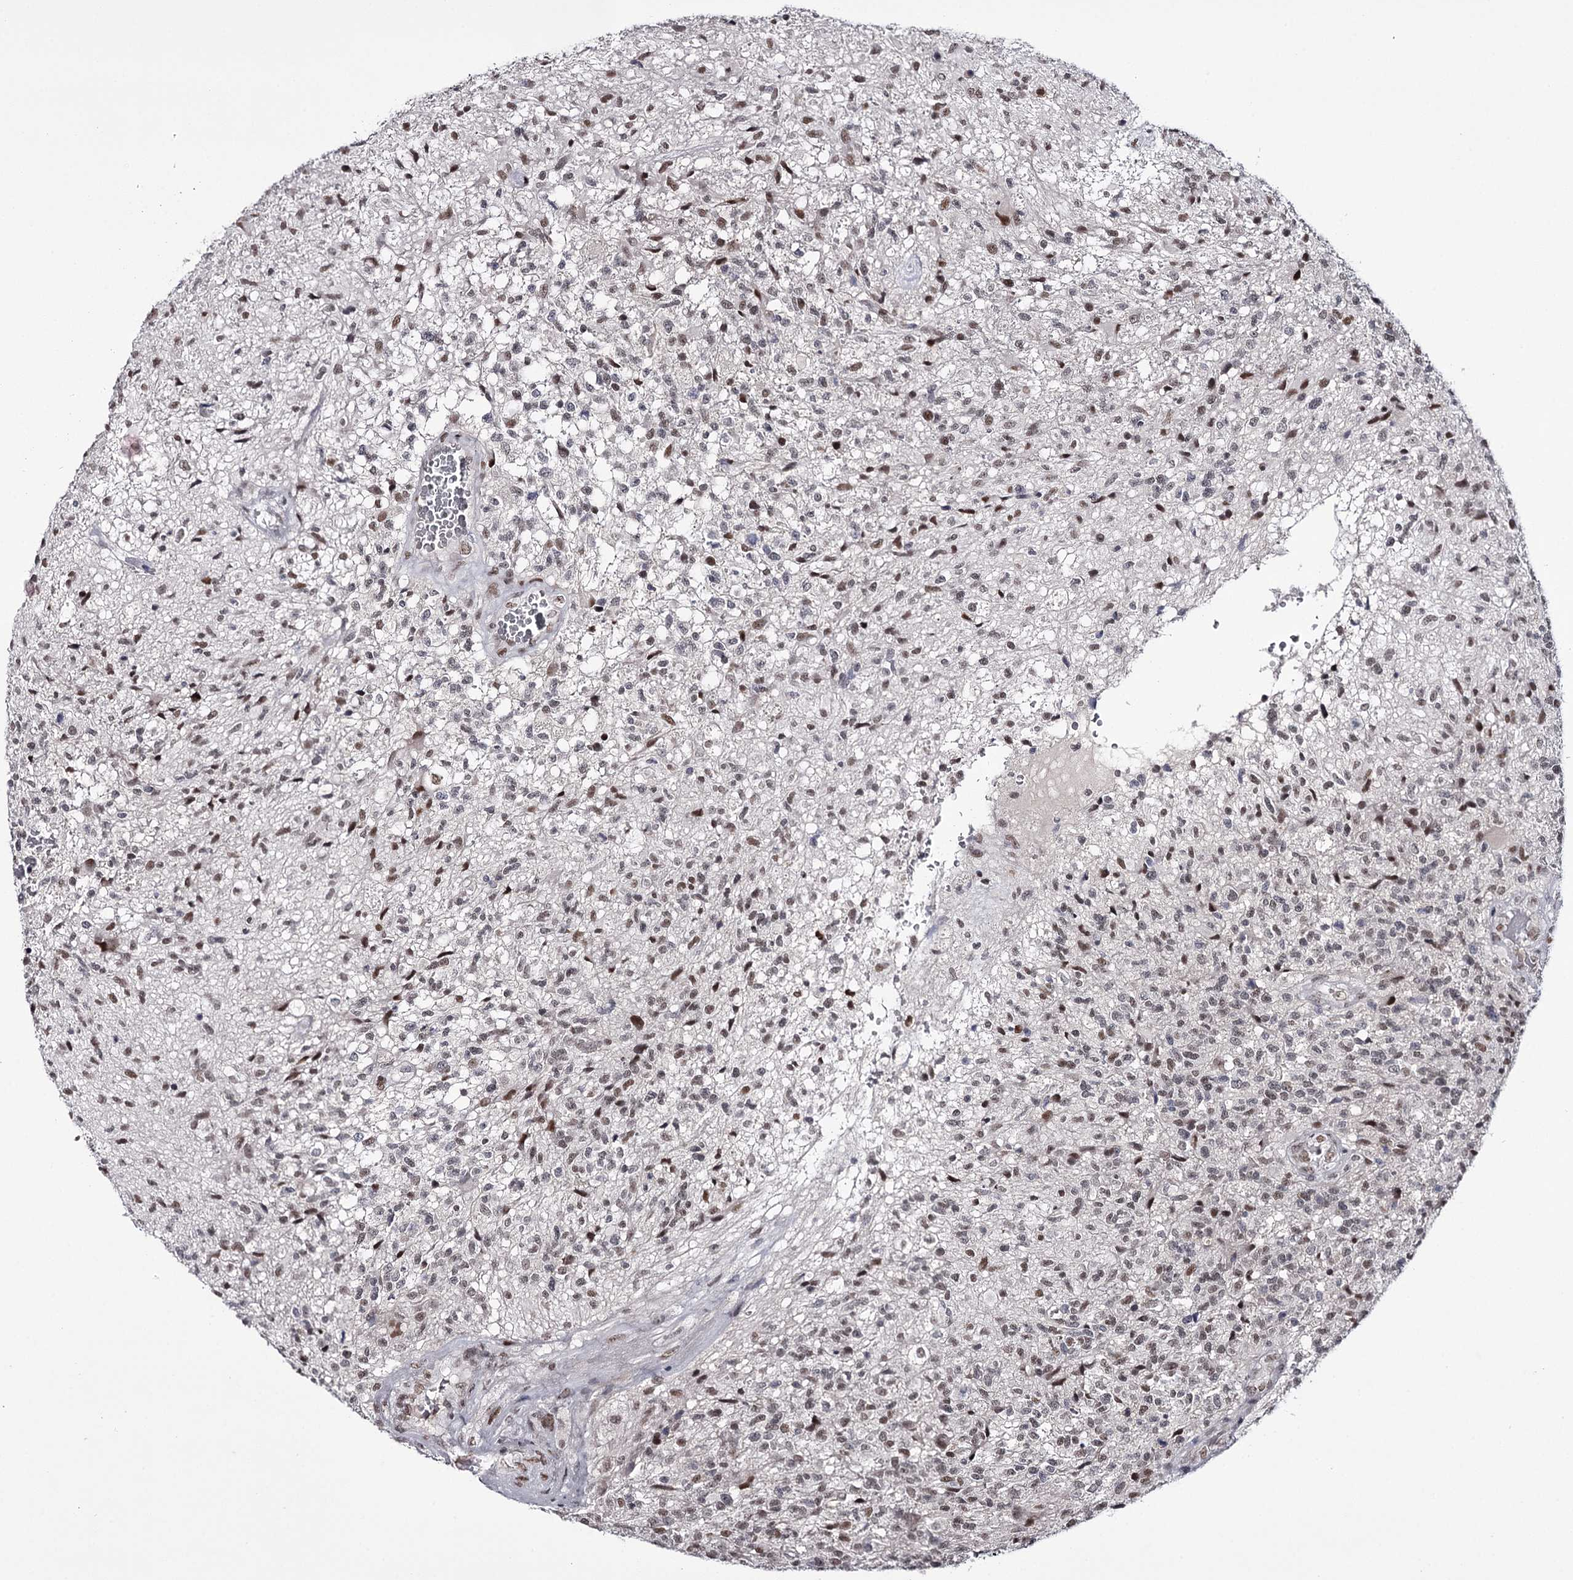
{"staining": {"intensity": "weak", "quantity": "25%-75%", "location": "nuclear"}, "tissue": "glioma", "cell_type": "Tumor cells", "image_type": "cancer", "snomed": [{"axis": "morphology", "description": "Glioma, malignant, High grade"}, {"axis": "topography", "description": "Brain"}], "caption": "Malignant high-grade glioma was stained to show a protein in brown. There is low levels of weak nuclear expression in approximately 25%-75% of tumor cells. (DAB IHC with brightfield microscopy, high magnification).", "gene": "TTC33", "patient": {"sex": "male", "age": 56}}